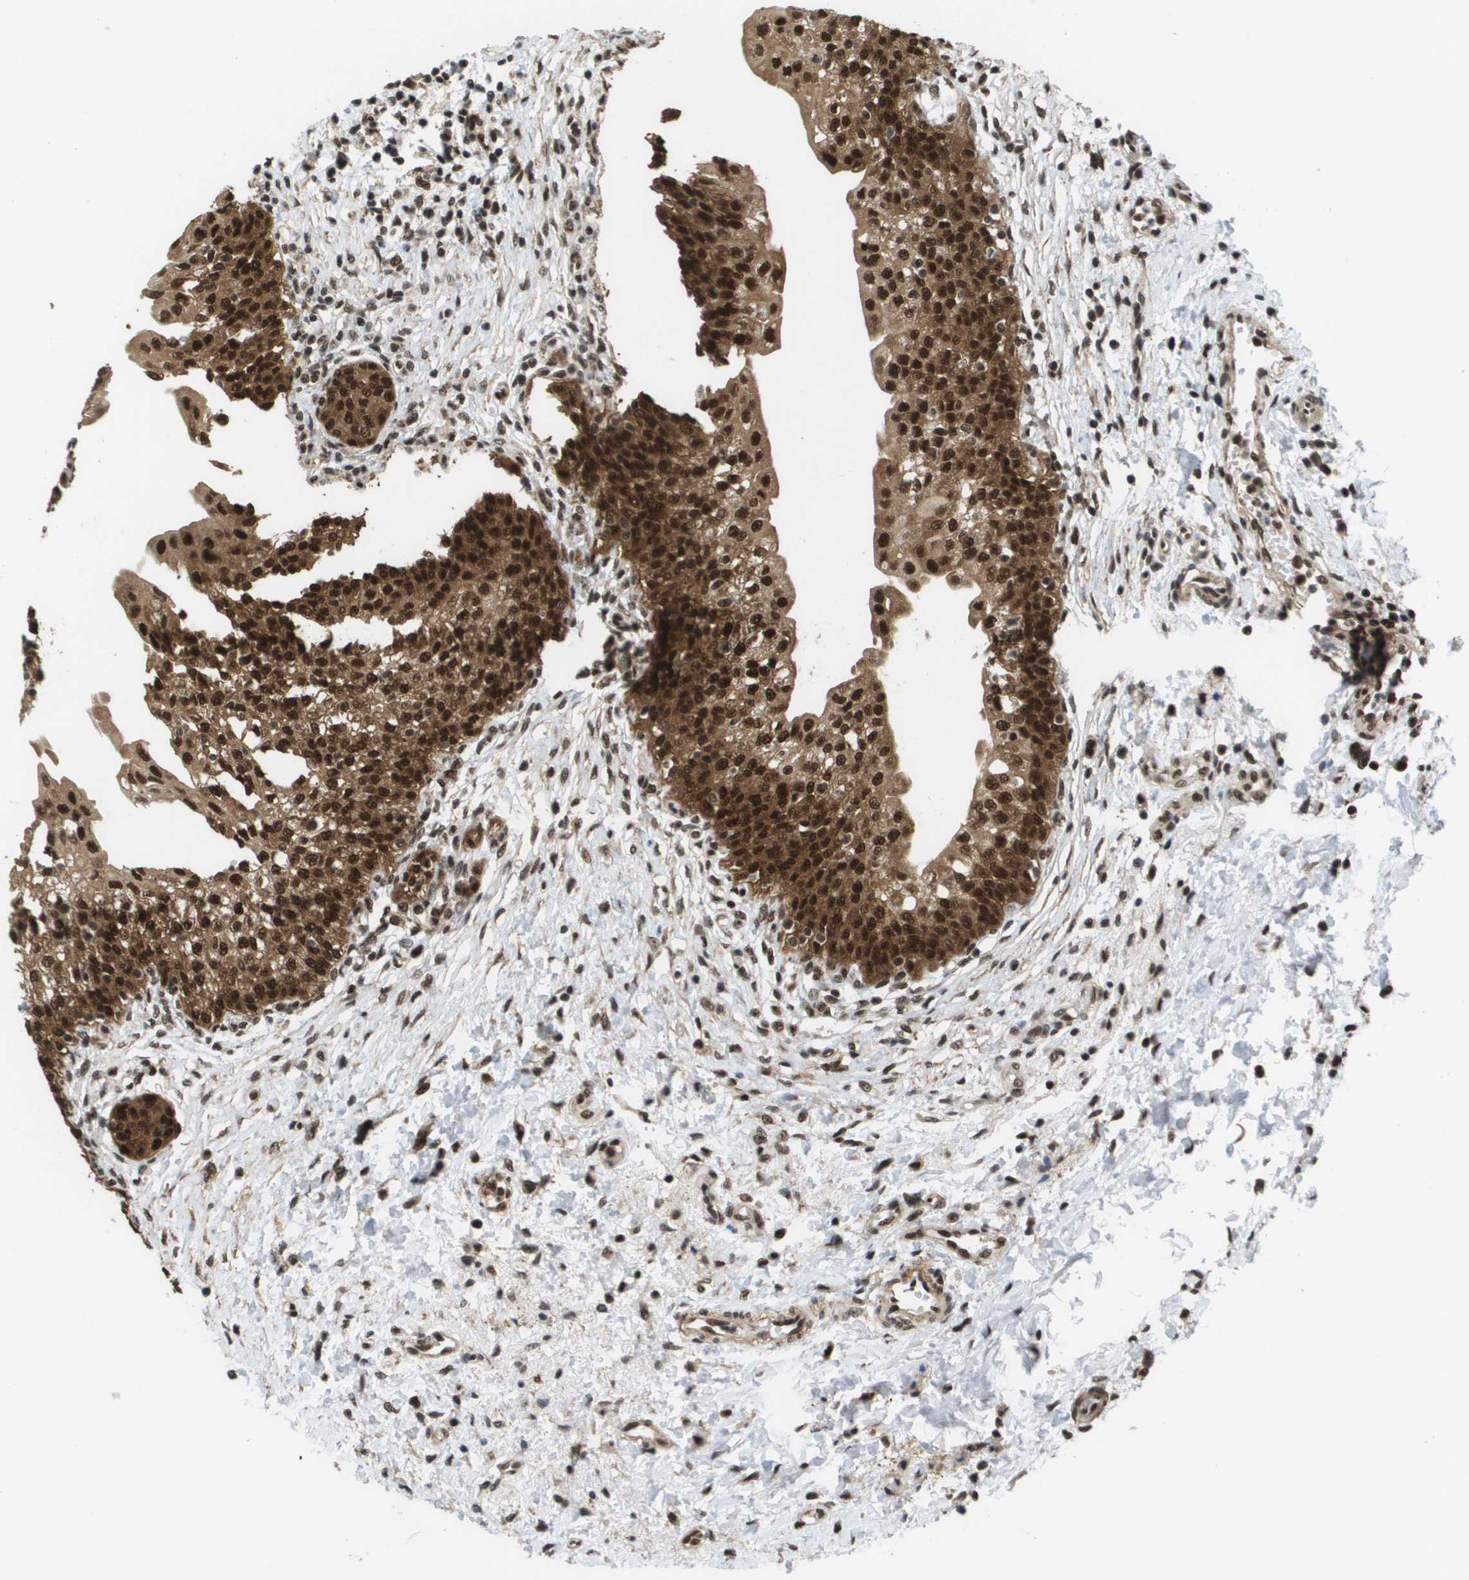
{"staining": {"intensity": "strong", "quantity": ">75%", "location": "cytoplasmic/membranous,nuclear"}, "tissue": "urinary bladder", "cell_type": "Urothelial cells", "image_type": "normal", "snomed": [{"axis": "morphology", "description": "Normal tissue, NOS"}, {"axis": "topography", "description": "Urinary bladder"}], "caption": "Protein analysis of normal urinary bladder exhibits strong cytoplasmic/membranous,nuclear expression in about >75% of urothelial cells.", "gene": "PRCC", "patient": {"sex": "male", "age": 55}}